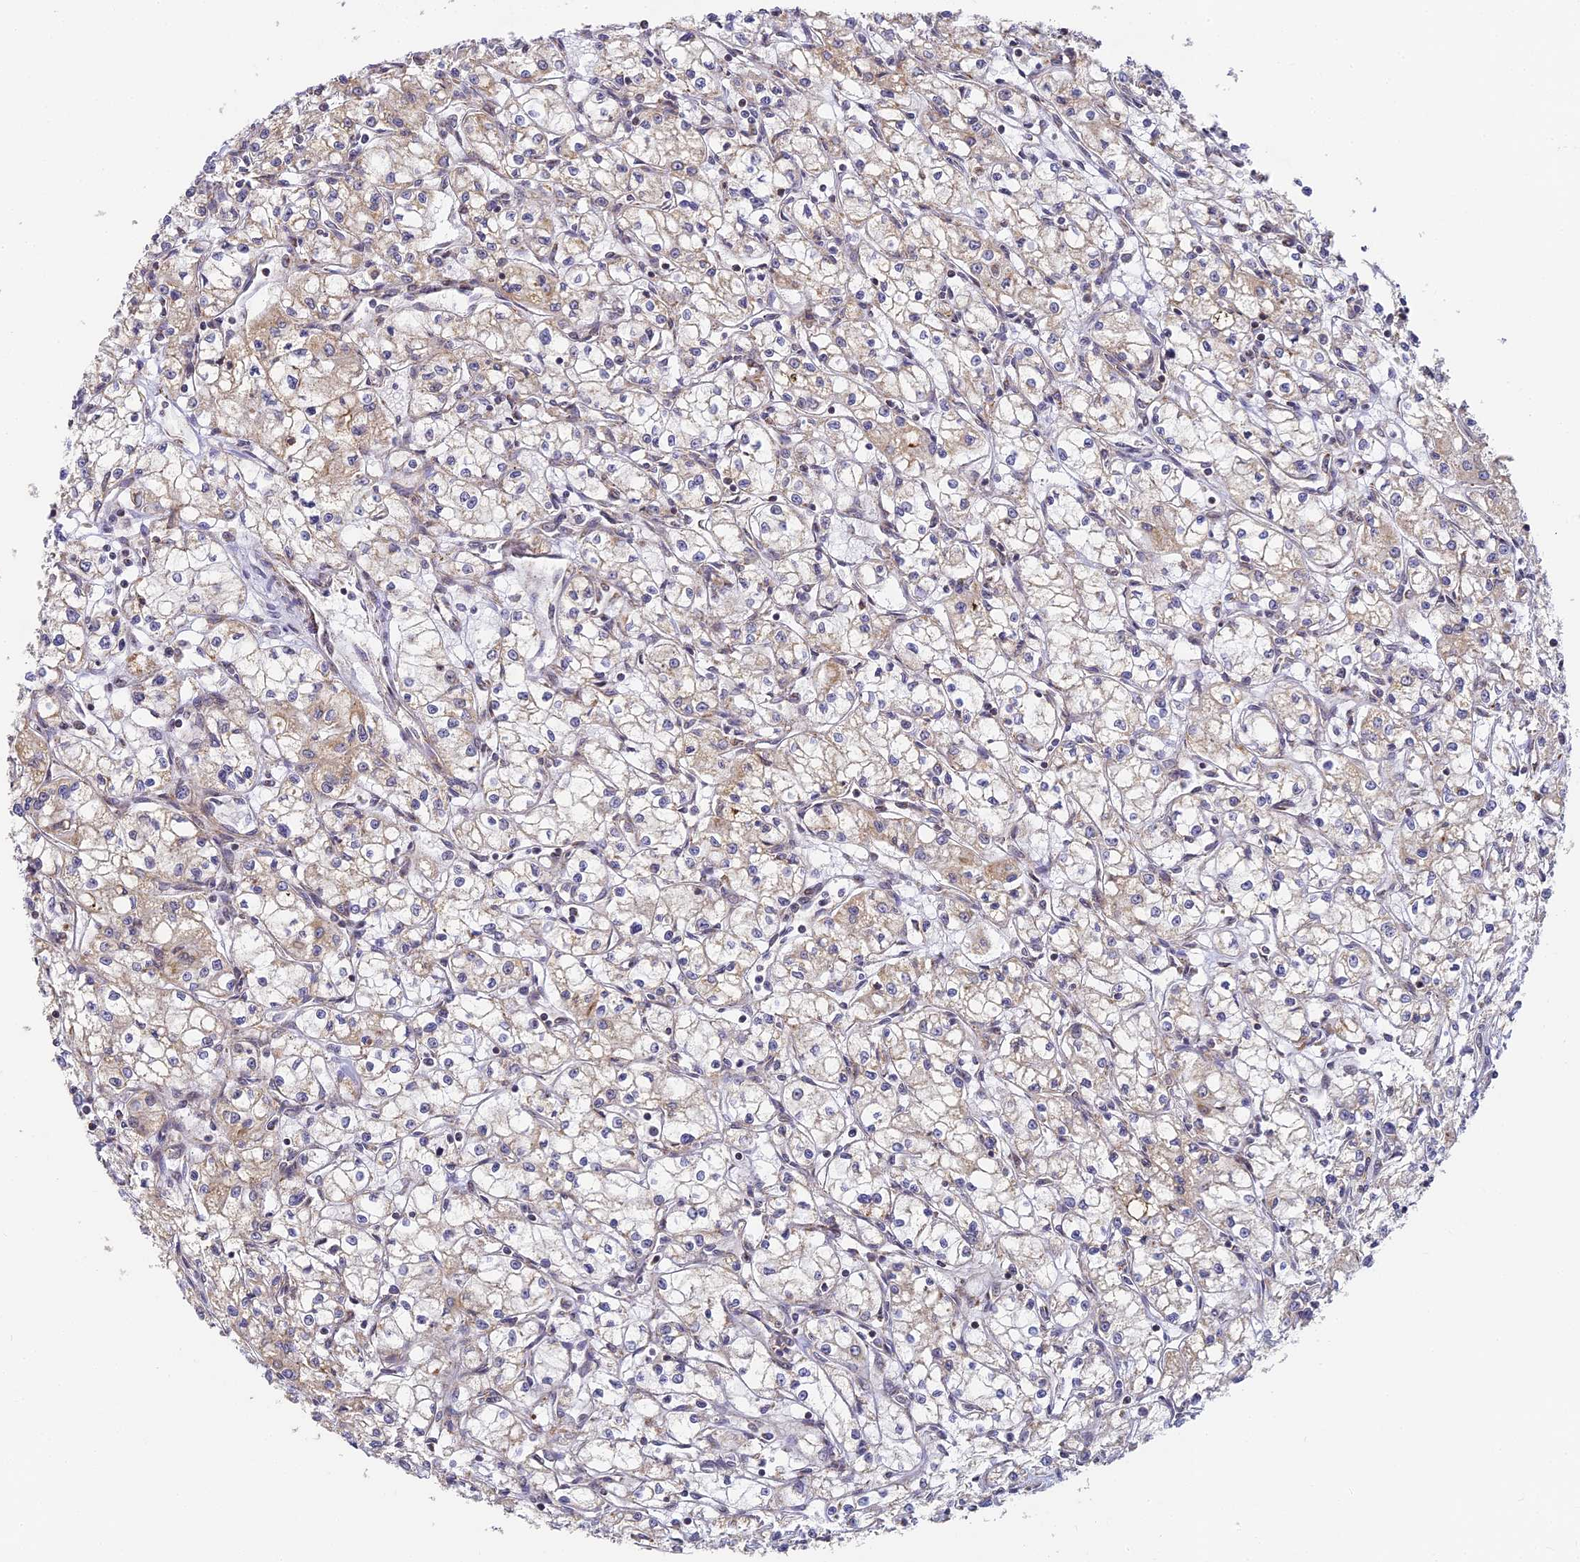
{"staining": {"intensity": "weak", "quantity": "<25%", "location": "cytoplasmic/membranous"}, "tissue": "renal cancer", "cell_type": "Tumor cells", "image_type": "cancer", "snomed": [{"axis": "morphology", "description": "Adenocarcinoma, NOS"}, {"axis": "topography", "description": "Kidney"}], "caption": "The histopathology image reveals no significant positivity in tumor cells of renal cancer.", "gene": "DNAAF10", "patient": {"sex": "male", "age": 59}}